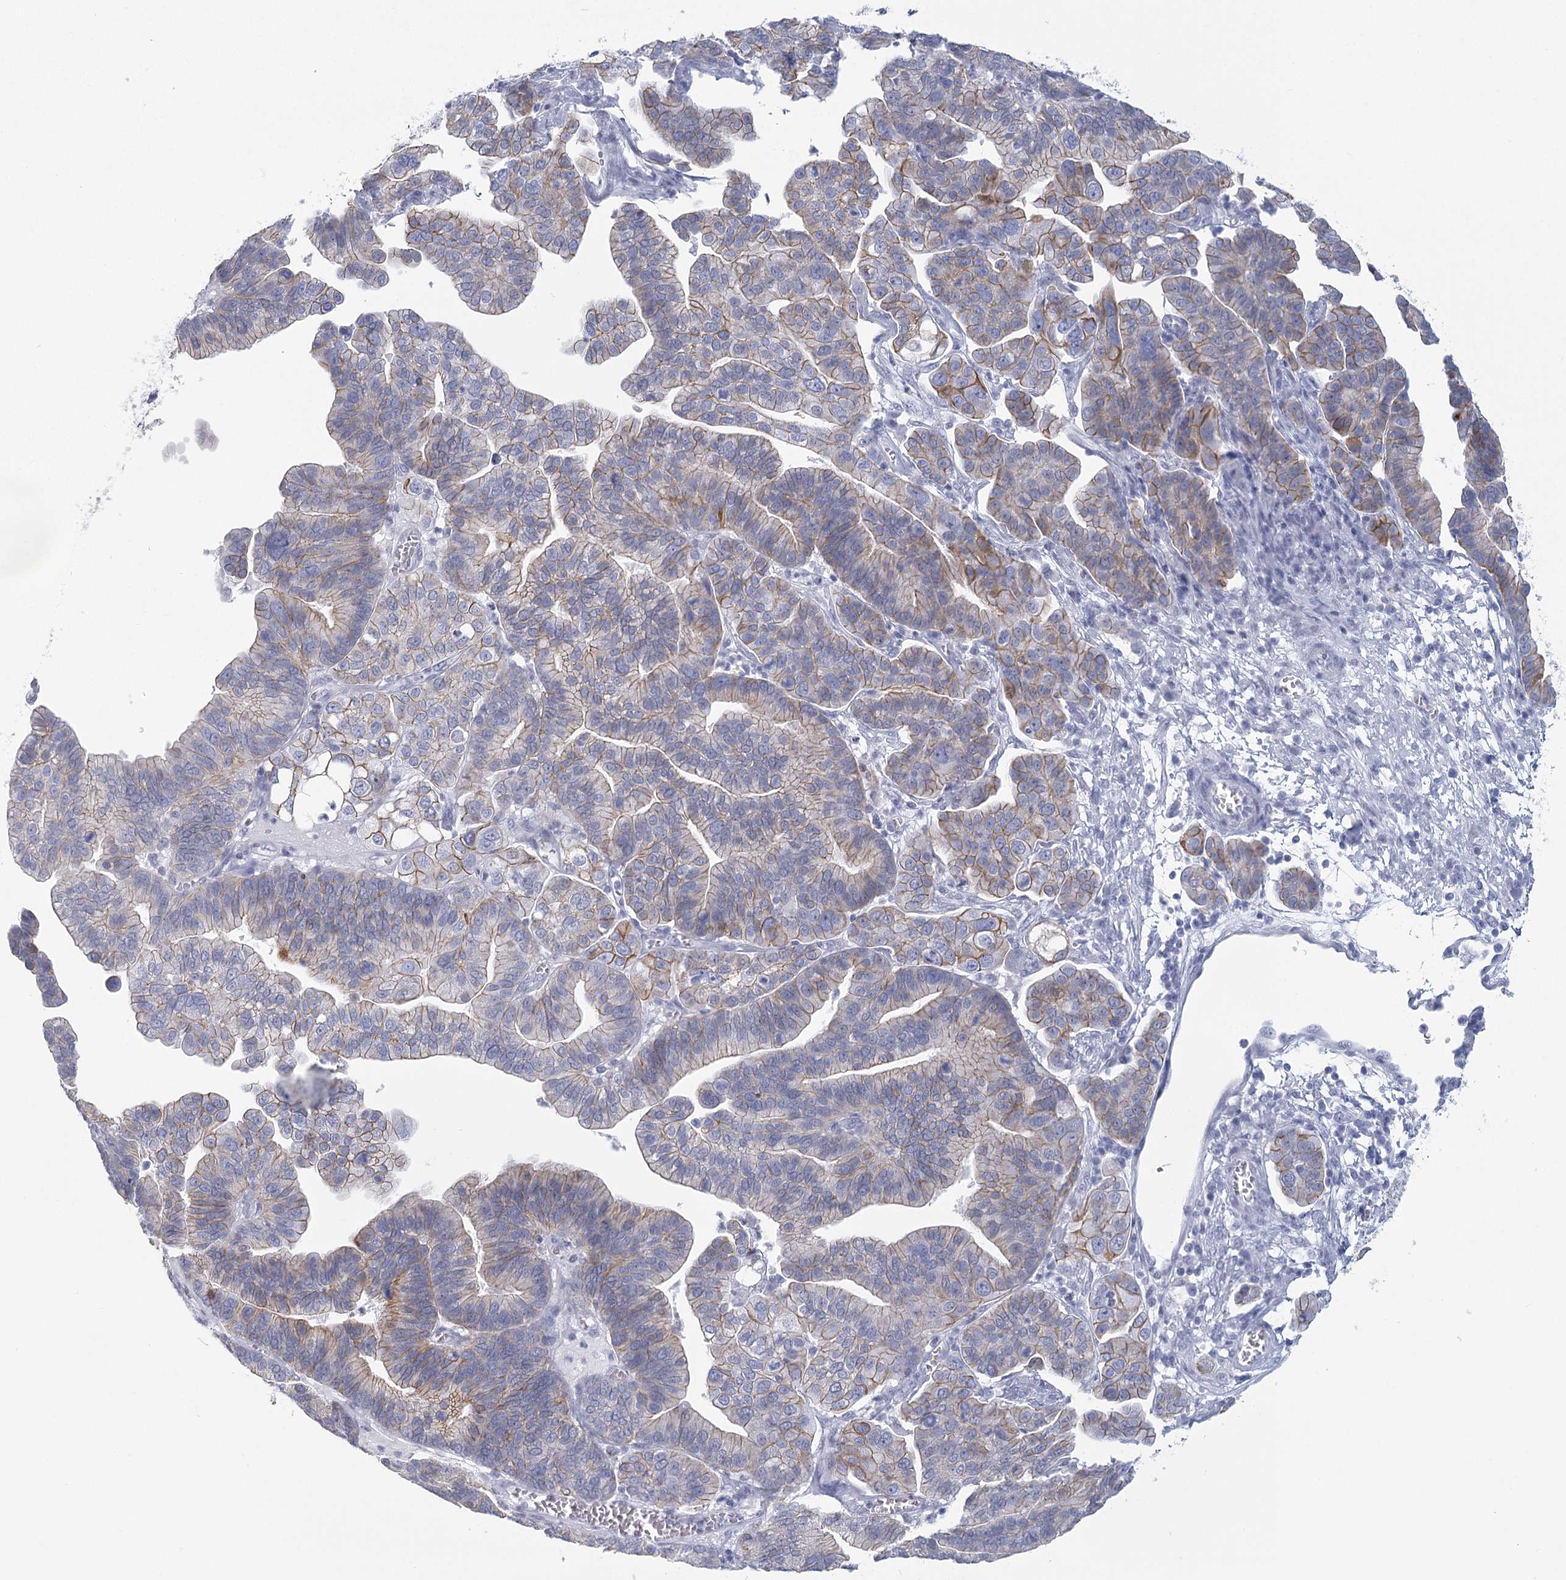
{"staining": {"intensity": "moderate", "quantity": "25%-75%", "location": "cytoplasmic/membranous"}, "tissue": "ovarian cancer", "cell_type": "Tumor cells", "image_type": "cancer", "snomed": [{"axis": "morphology", "description": "Cystadenocarcinoma, serous, NOS"}, {"axis": "topography", "description": "Ovary"}], "caption": "Serous cystadenocarcinoma (ovarian) was stained to show a protein in brown. There is medium levels of moderate cytoplasmic/membranous positivity in approximately 25%-75% of tumor cells.", "gene": "WNT8B", "patient": {"sex": "female", "age": 56}}